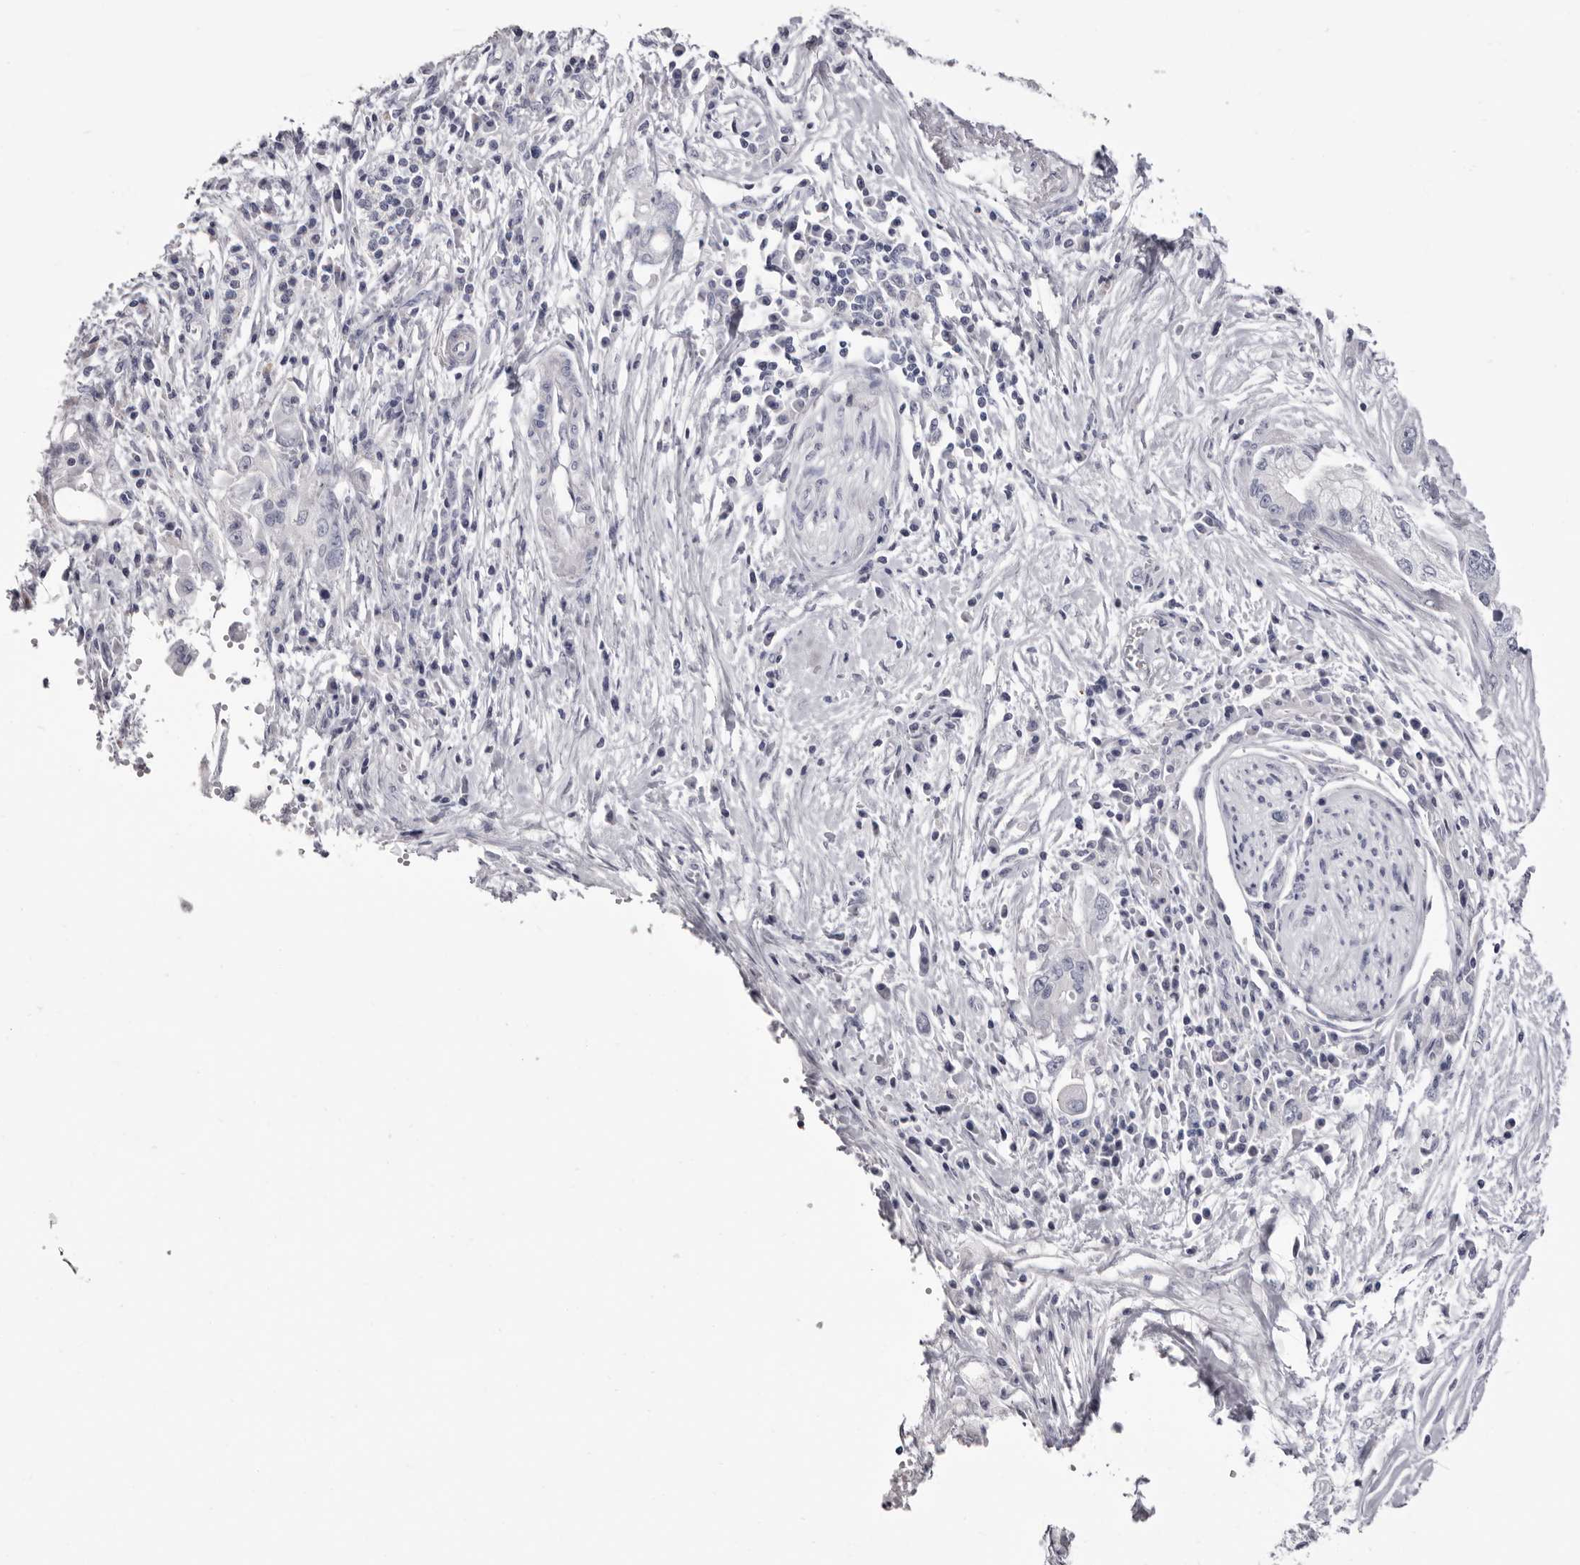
{"staining": {"intensity": "negative", "quantity": "none", "location": "none"}, "tissue": "pancreatic cancer", "cell_type": "Tumor cells", "image_type": "cancer", "snomed": [{"axis": "morphology", "description": "Adenocarcinoma, NOS"}, {"axis": "topography", "description": "Pancreas"}], "caption": "Micrograph shows no protein expression in tumor cells of adenocarcinoma (pancreatic) tissue.", "gene": "LPO", "patient": {"sex": "female", "age": 73}}